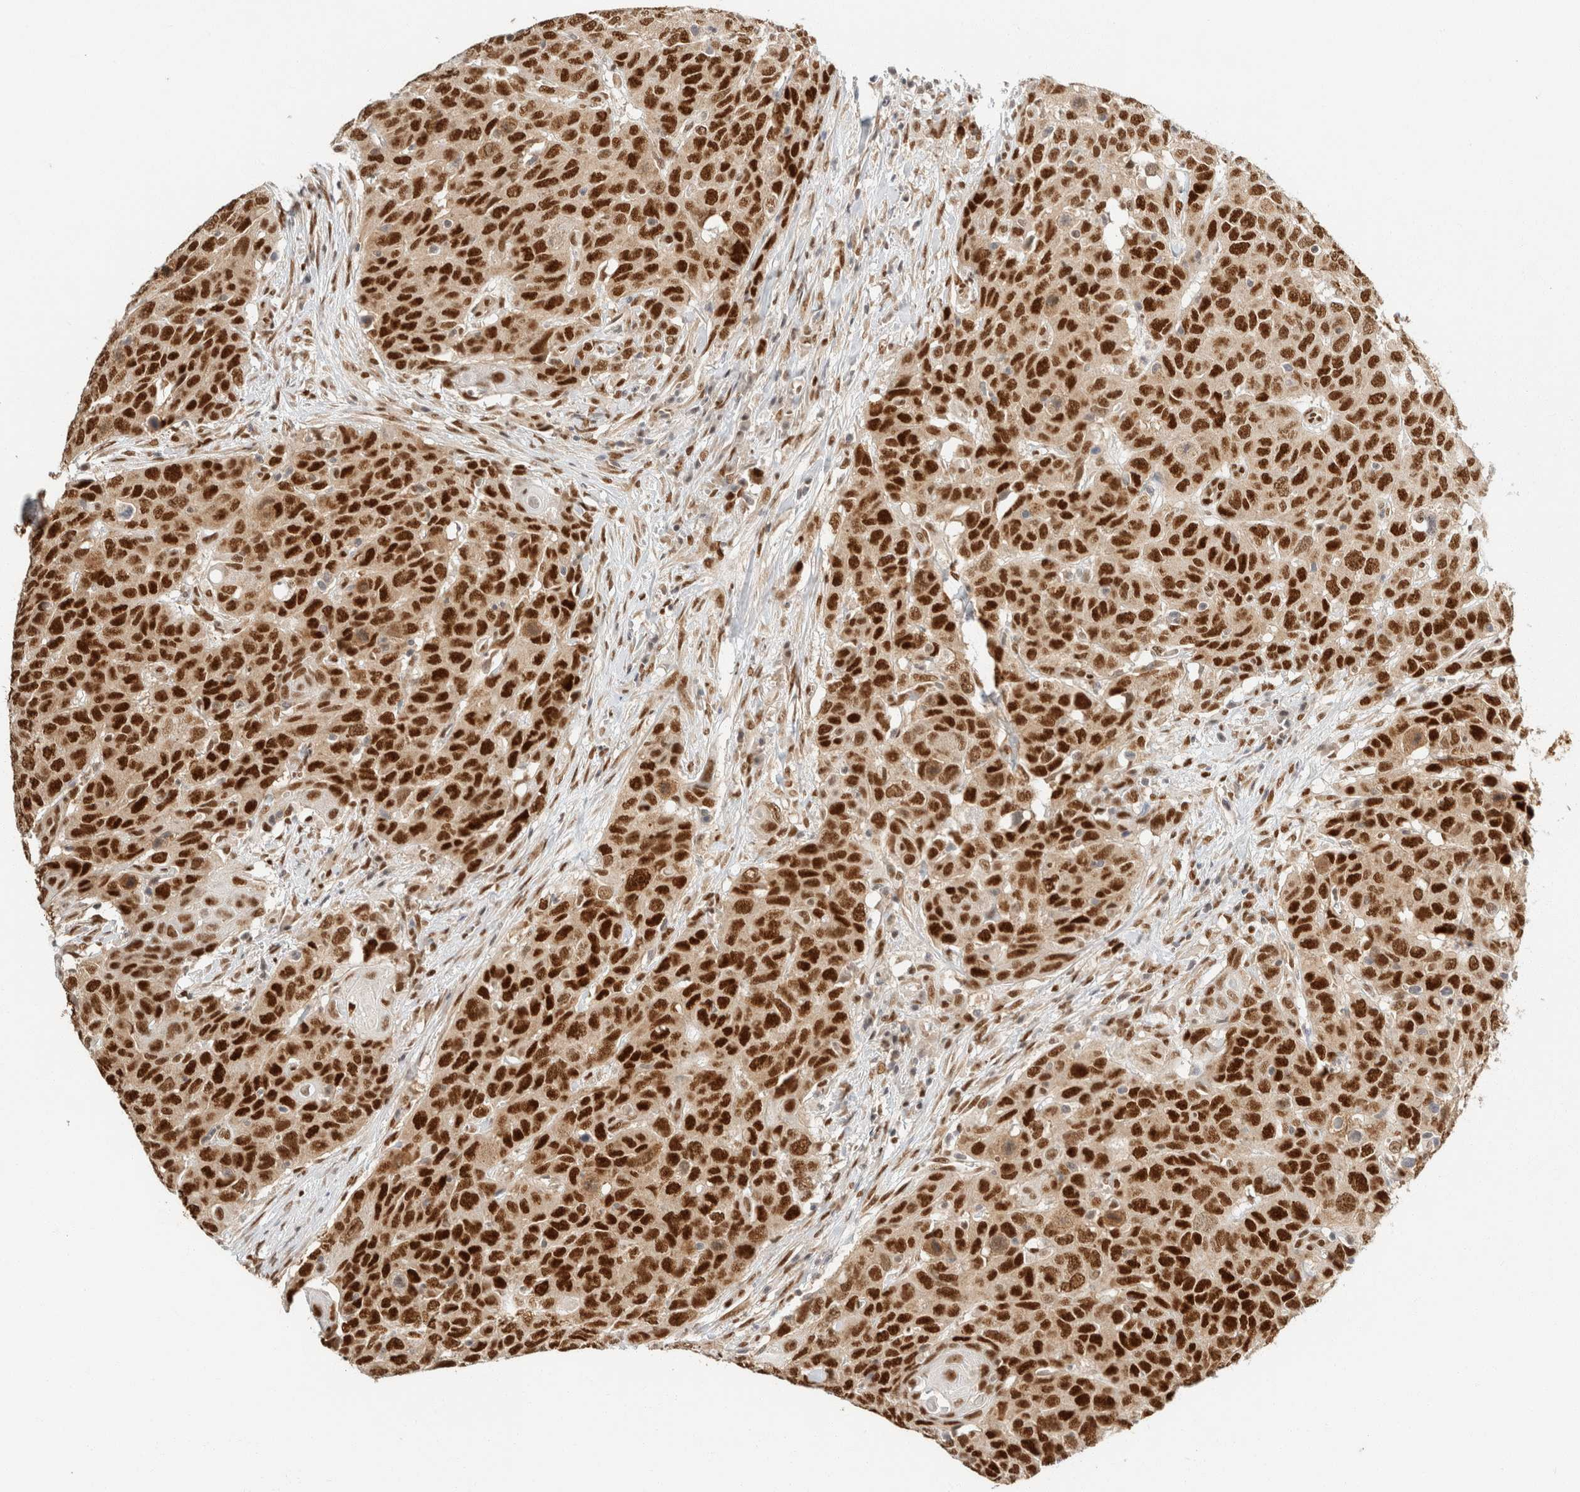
{"staining": {"intensity": "strong", "quantity": ">75%", "location": "nuclear"}, "tissue": "head and neck cancer", "cell_type": "Tumor cells", "image_type": "cancer", "snomed": [{"axis": "morphology", "description": "Squamous cell carcinoma, NOS"}, {"axis": "topography", "description": "Head-Neck"}], "caption": "Approximately >75% of tumor cells in human squamous cell carcinoma (head and neck) show strong nuclear protein staining as visualized by brown immunohistochemical staining.", "gene": "ZNF768", "patient": {"sex": "male", "age": 66}}